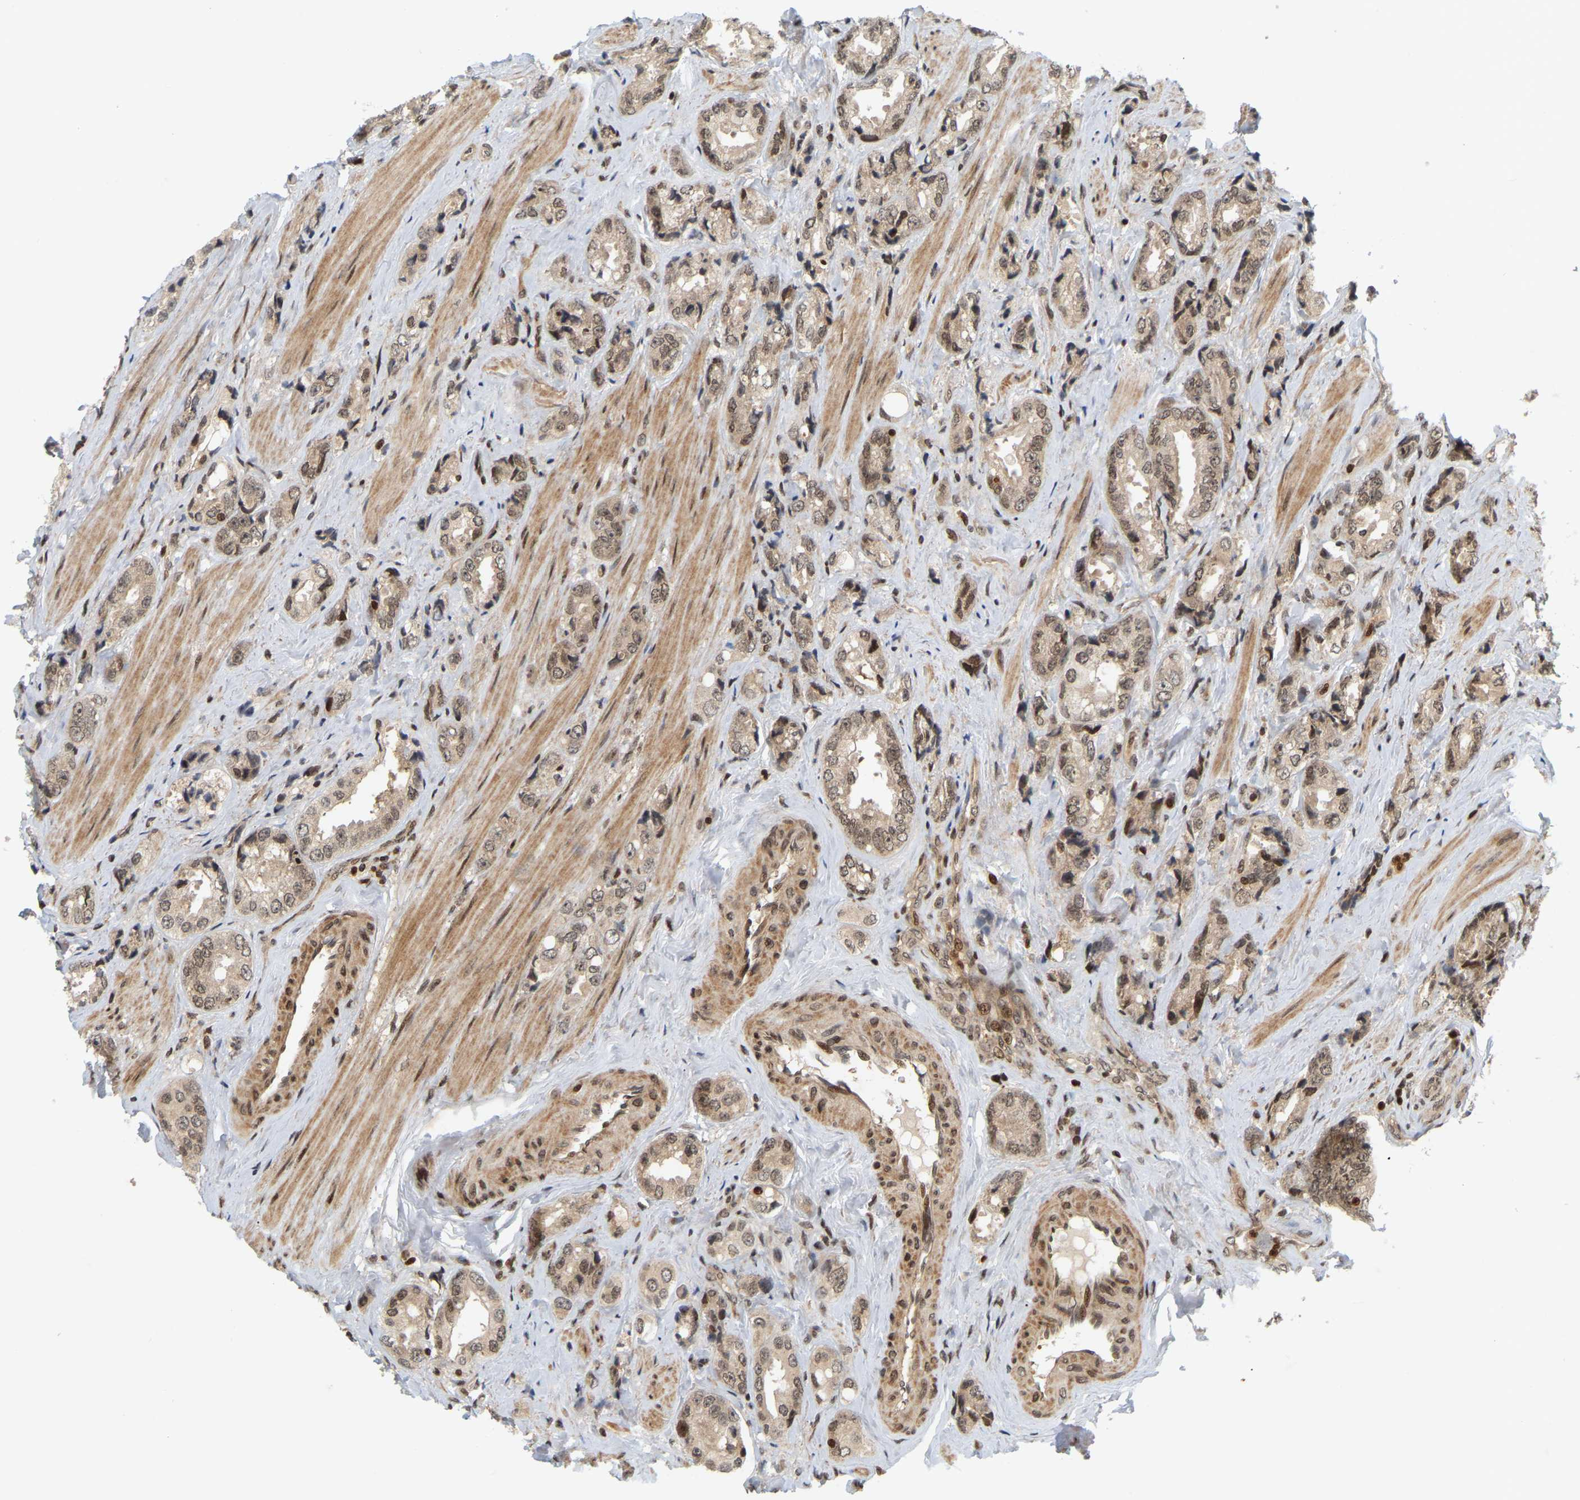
{"staining": {"intensity": "weak", "quantity": ">75%", "location": "cytoplasmic/membranous,nuclear"}, "tissue": "prostate cancer", "cell_type": "Tumor cells", "image_type": "cancer", "snomed": [{"axis": "morphology", "description": "Adenocarcinoma, High grade"}, {"axis": "topography", "description": "Prostate"}], "caption": "Approximately >75% of tumor cells in human prostate cancer exhibit weak cytoplasmic/membranous and nuclear protein staining as visualized by brown immunohistochemical staining.", "gene": "NFE2L2", "patient": {"sex": "male", "age": 61}}